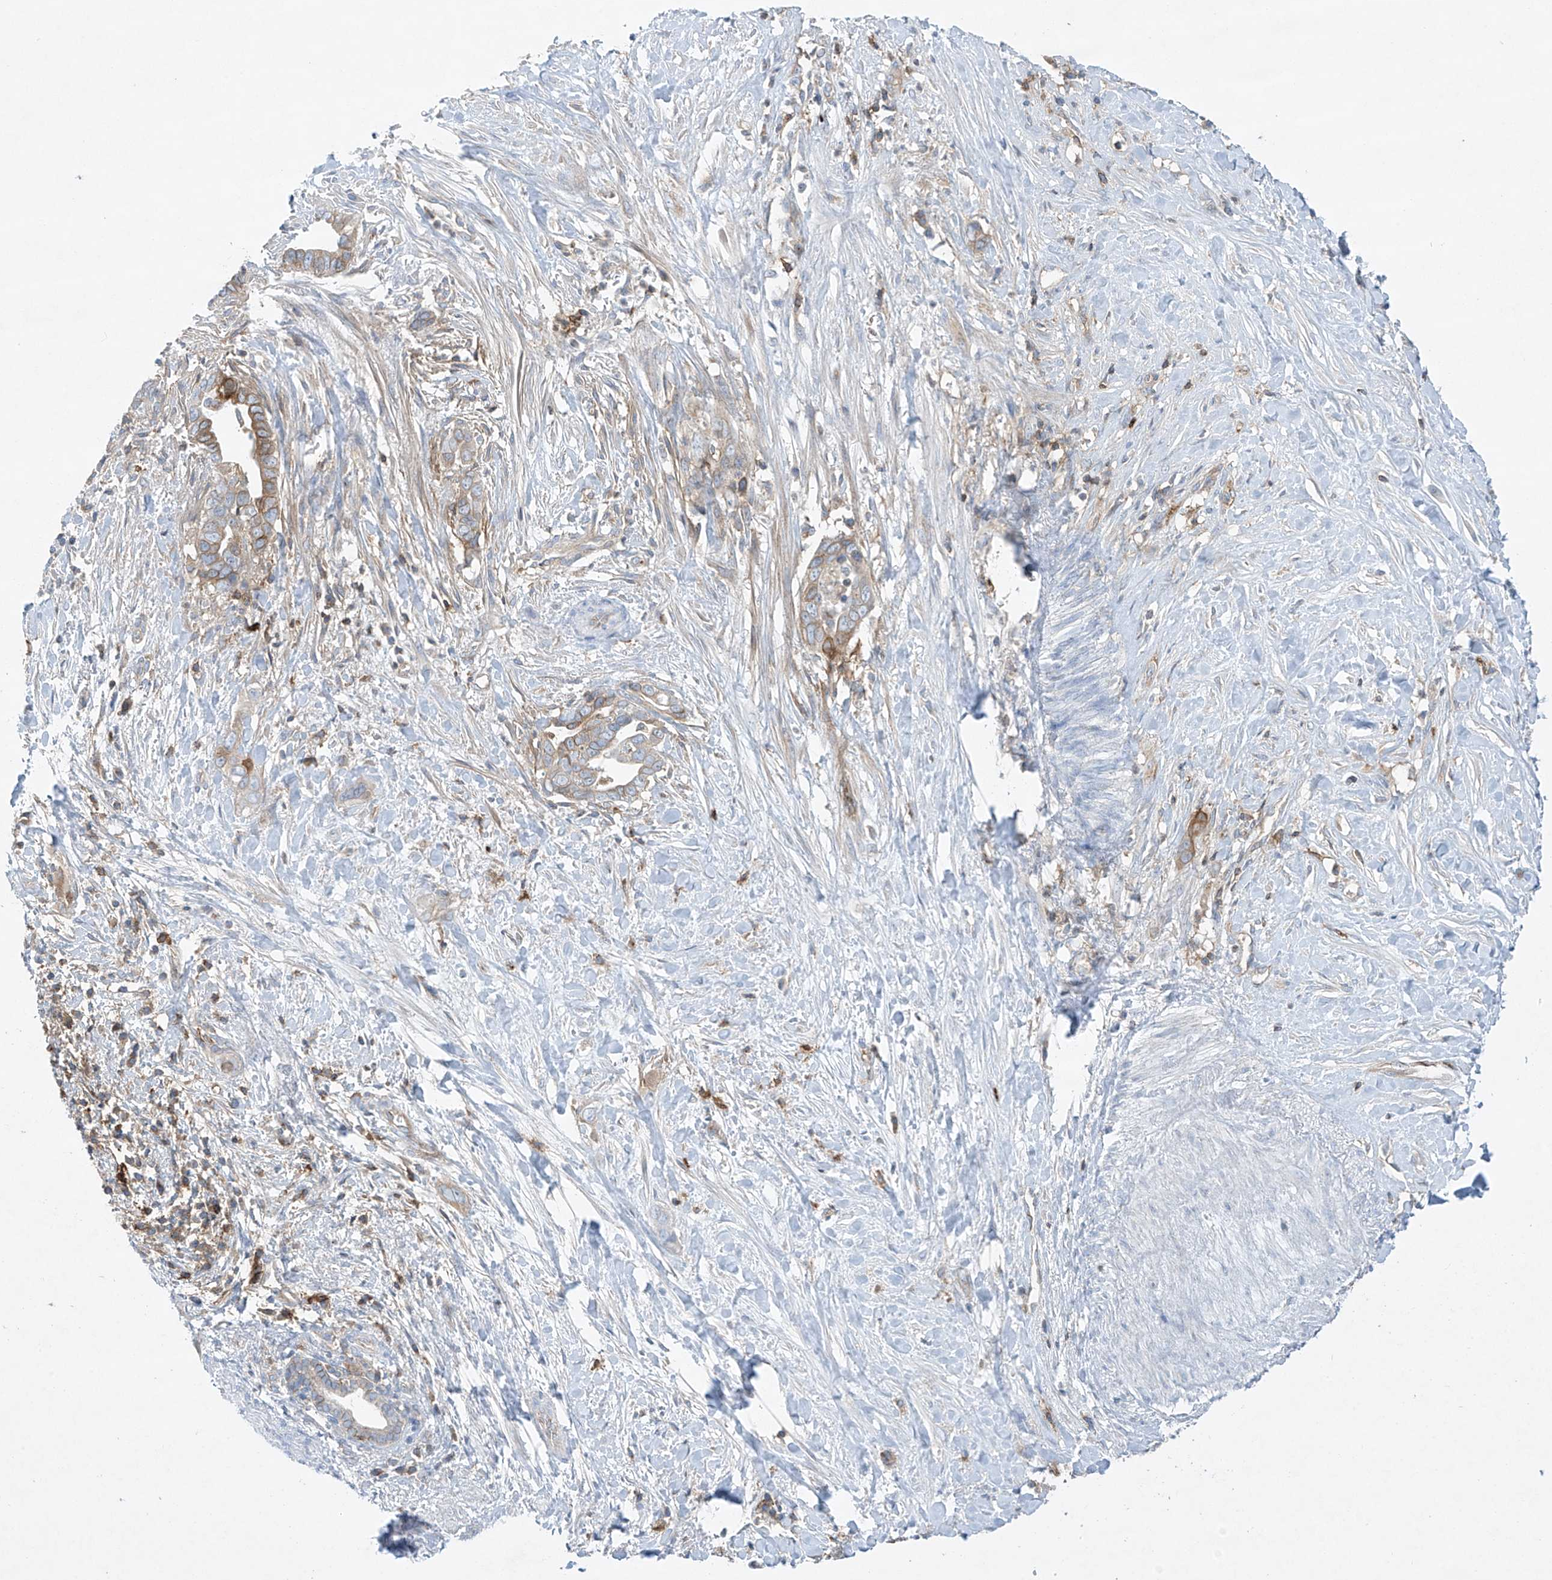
{"staining": {"intensity": "moderate", "quantity": "25%-75%", "location": "cytoplasmic/membranous"}, "tissue": "liver cancer", "cell_type": "Tumor cells", "image_type": "cancer", "snomed": [{"axis": "morphology", "description": "Cholangiocarcinoma"}, {"axis": "topography", "description": "Liver"}], "caption": "The histopathology image demonstrates a brown stain indicating the presence of a protein in the cytoplasmic/membranous of tumor cells in liver cancer (cholangiocarcinoma).", "gene": "HLA-E", "patient": {"sex": "female", "age": 79}}